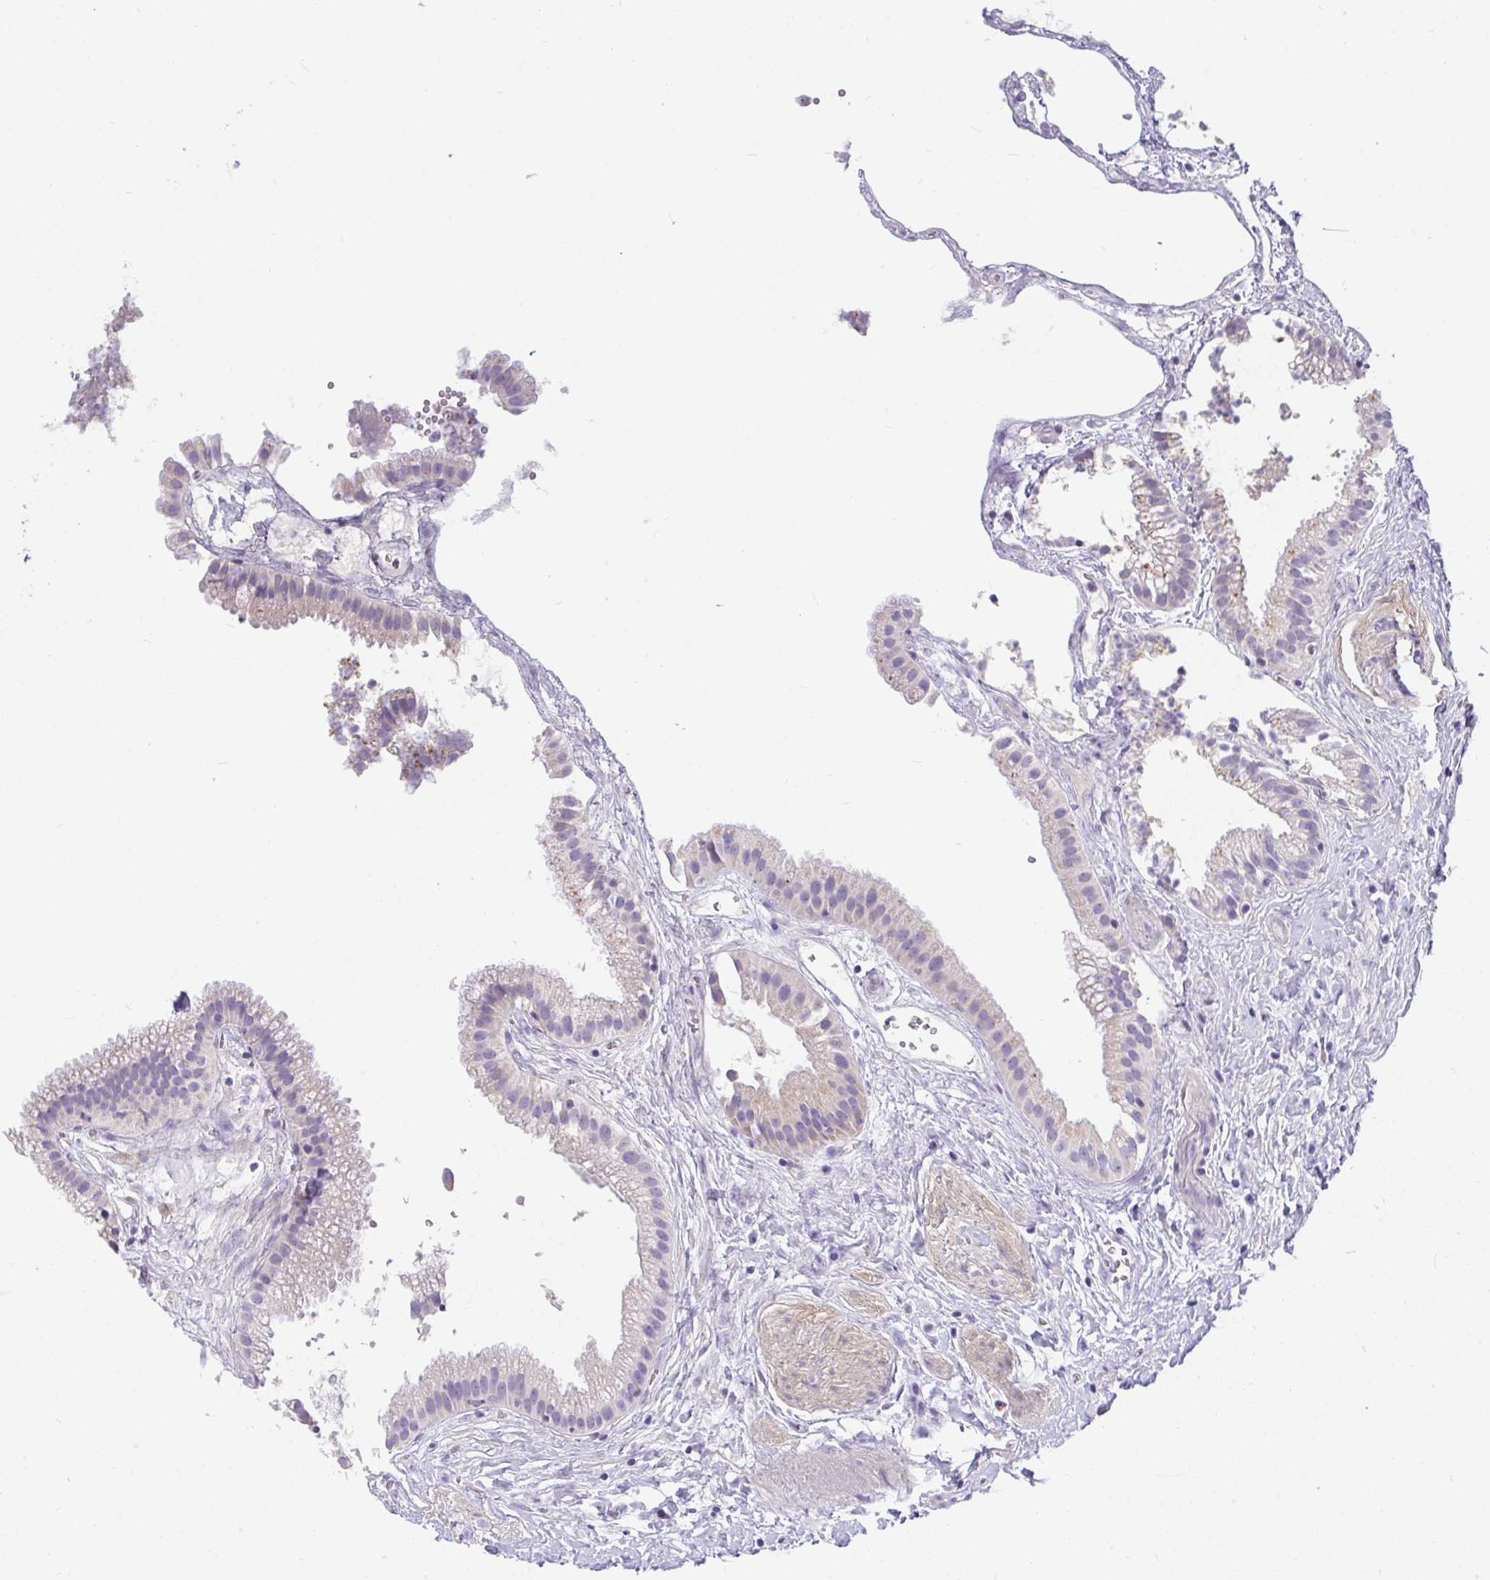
{"staining": {"intensity": "moderate", "quantity": "<25%", "location": "cytoplasmic/membranous"}, "tissue": "gallbladder", "cell_type": "Glandular cells", "image_type": "normal", "snomed": [{"axis": "morphology", "description": "Normal tissue, NOS"}, {"axis": "topography", "description": "Gallbladder"}], "caption": "The immunohistochemical stain shows moderate cytoplasmic/membranous staining in glandular cells of unremarkable gallbladder. The protein is shown in brown color, while the nuclei are stained blue.", "gene": "INTS5", "patient": {"sex": "female", "age": 63}}